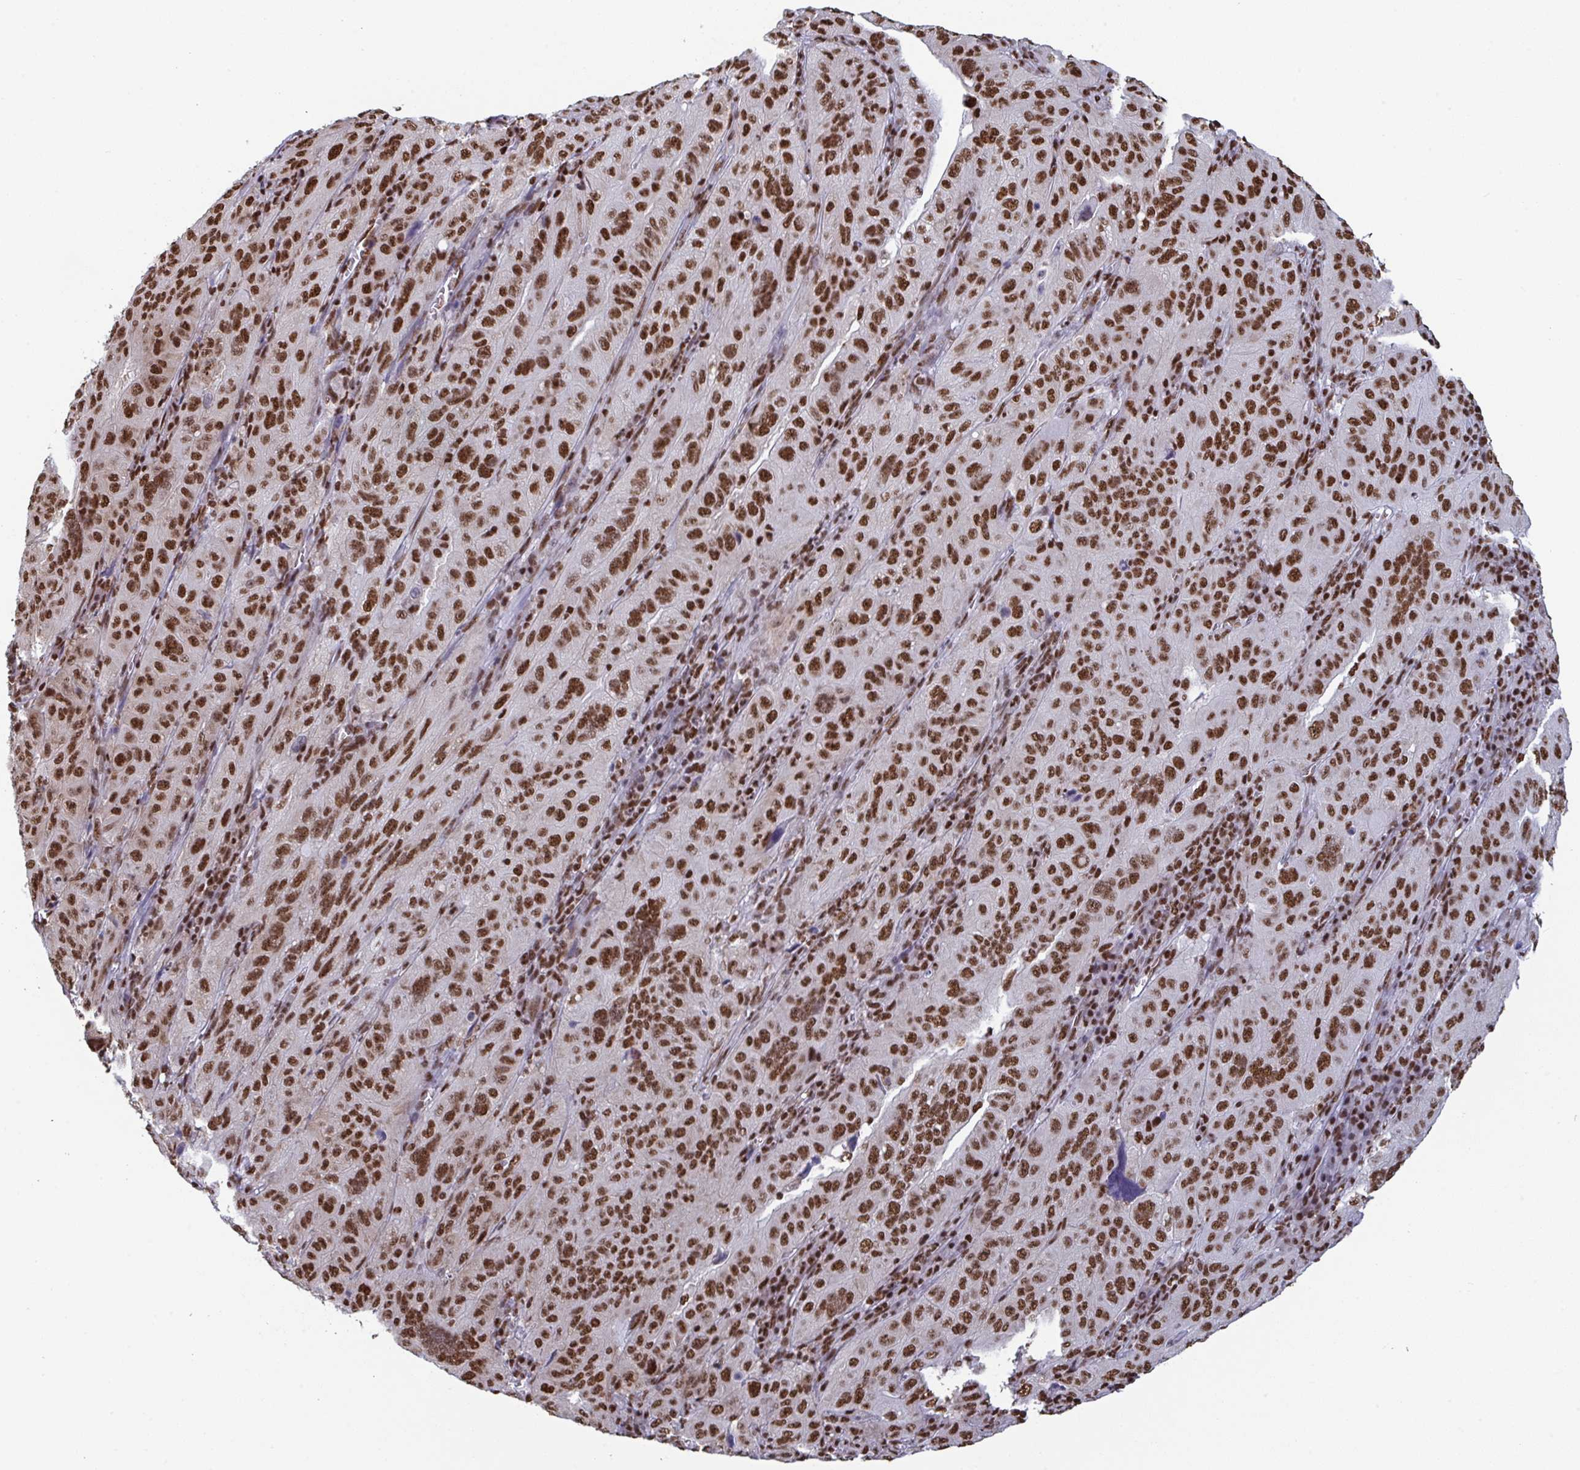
{"staining": {"intensity": "moderate", "quantity": "25%-75%", "location": "nuclear"}, "tissue": "pancreatic cancer", "cell_type": "Tumor cells", "image_type": "cancer", "snomed": [{"axis": "morphology", "description": "Adenocarcinoma, NOS"}, {"axis": "topography", "description": "Pancreas"}], "caption": "Immunohistochemistry of pancreatic cancer displays medium levels of moderate nuclear positivity in about 25%-75% of tumor cells.", "gene": "GAR1", "patient": {"sex": "male", "age": 63}}